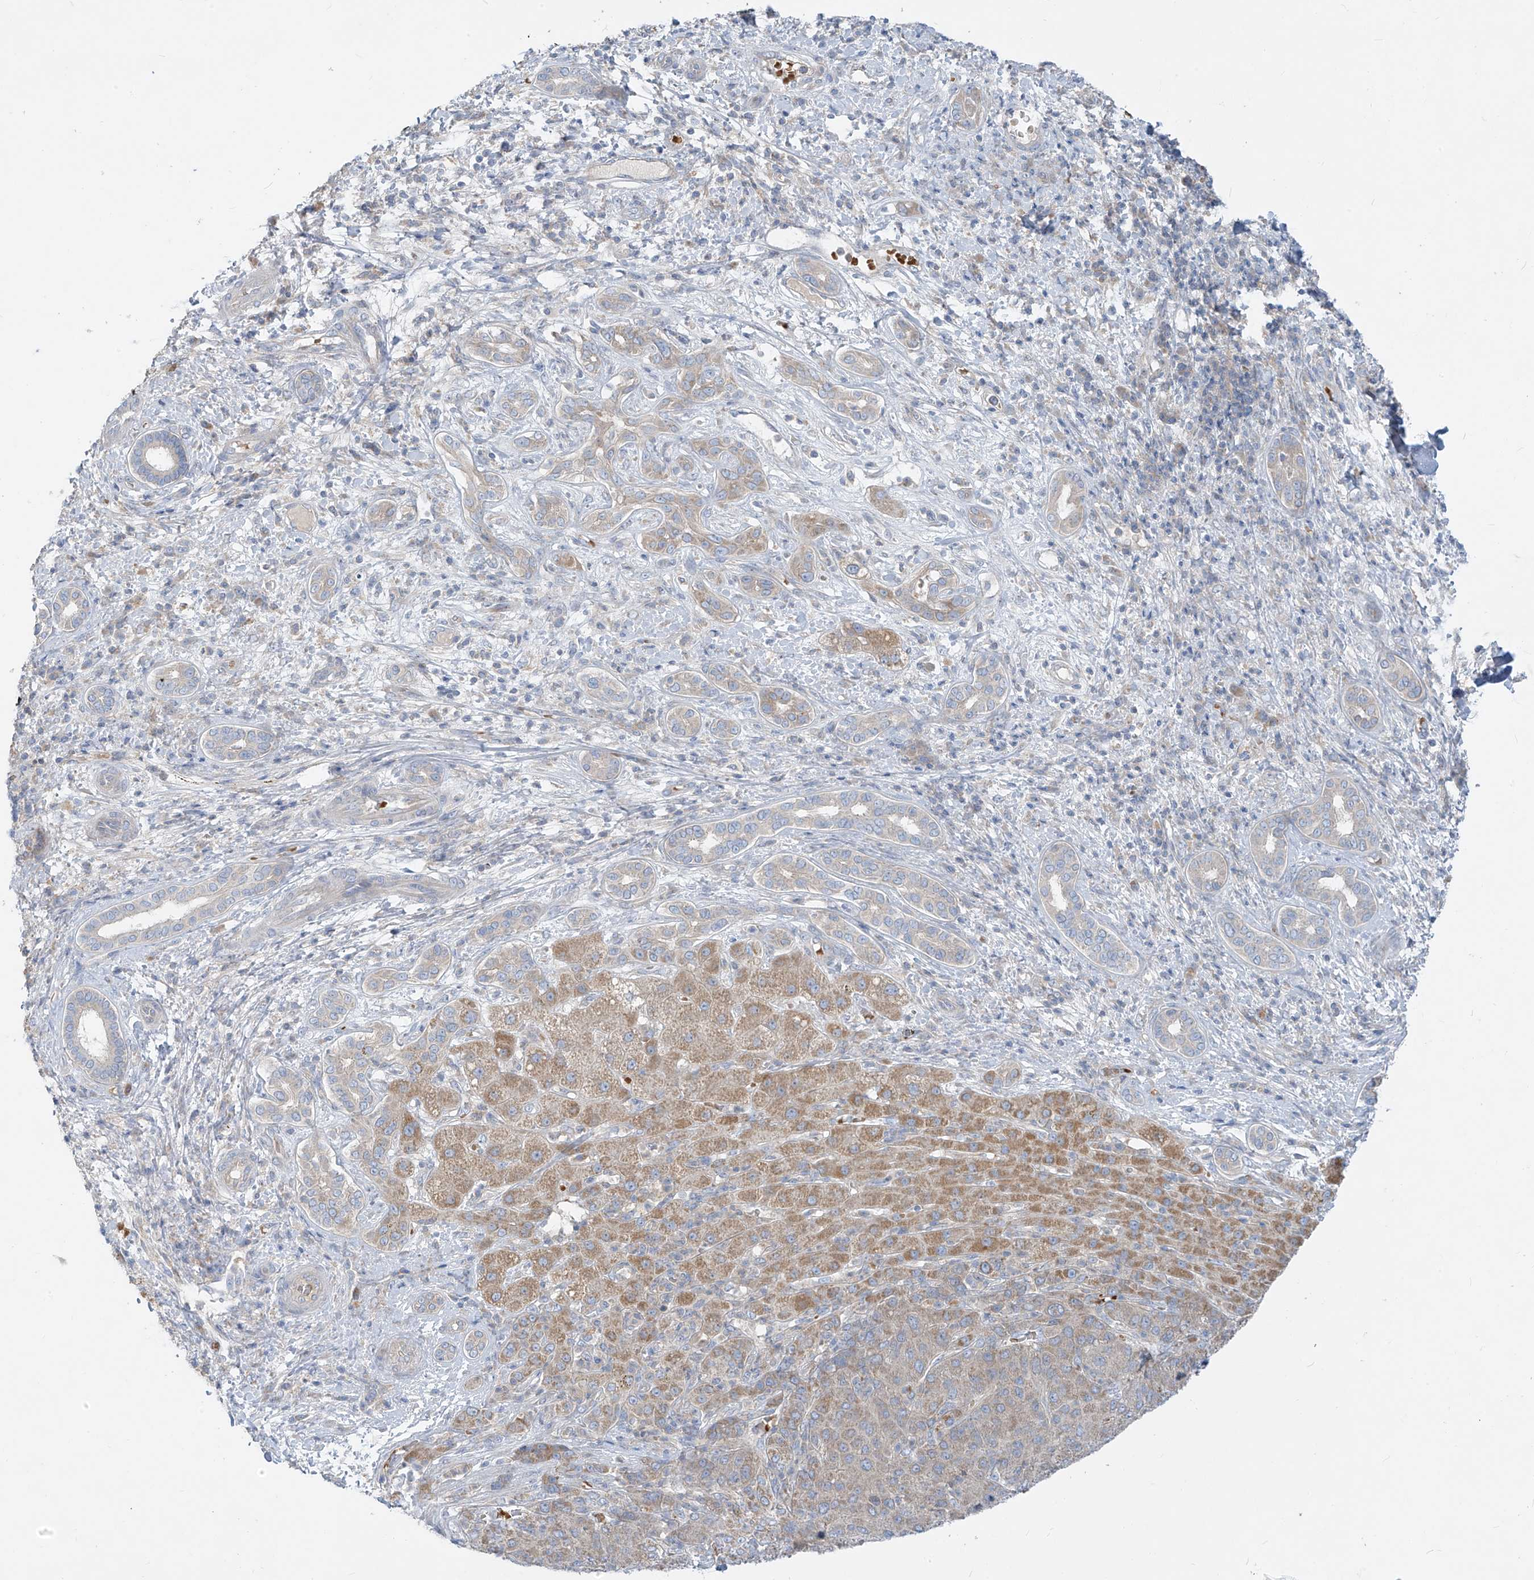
{"staining": {"intensity": "moderate", "quantity": "<25%", "location": "cytoplasmic/membranous"}, "tissue": "liver cancer", "cell_type": "Tumor cells", "image_type": "cancer", "snomed": [{"axis": "morphology", "description": "Carcinoma, Hepatocellular, NOS"}, {"axis": "topography", "description": "Liver"}], "caption": "This photomicrograph demonstrates immunohistochemistry (IHC) staining of liver cancer (hepatocellular carcinoma), with low moderate cytoplasmic/membranous staining in about <25% of tumor cells.", "gene": "DGKQ", "patient": {"sex": "male", "age": 65}}